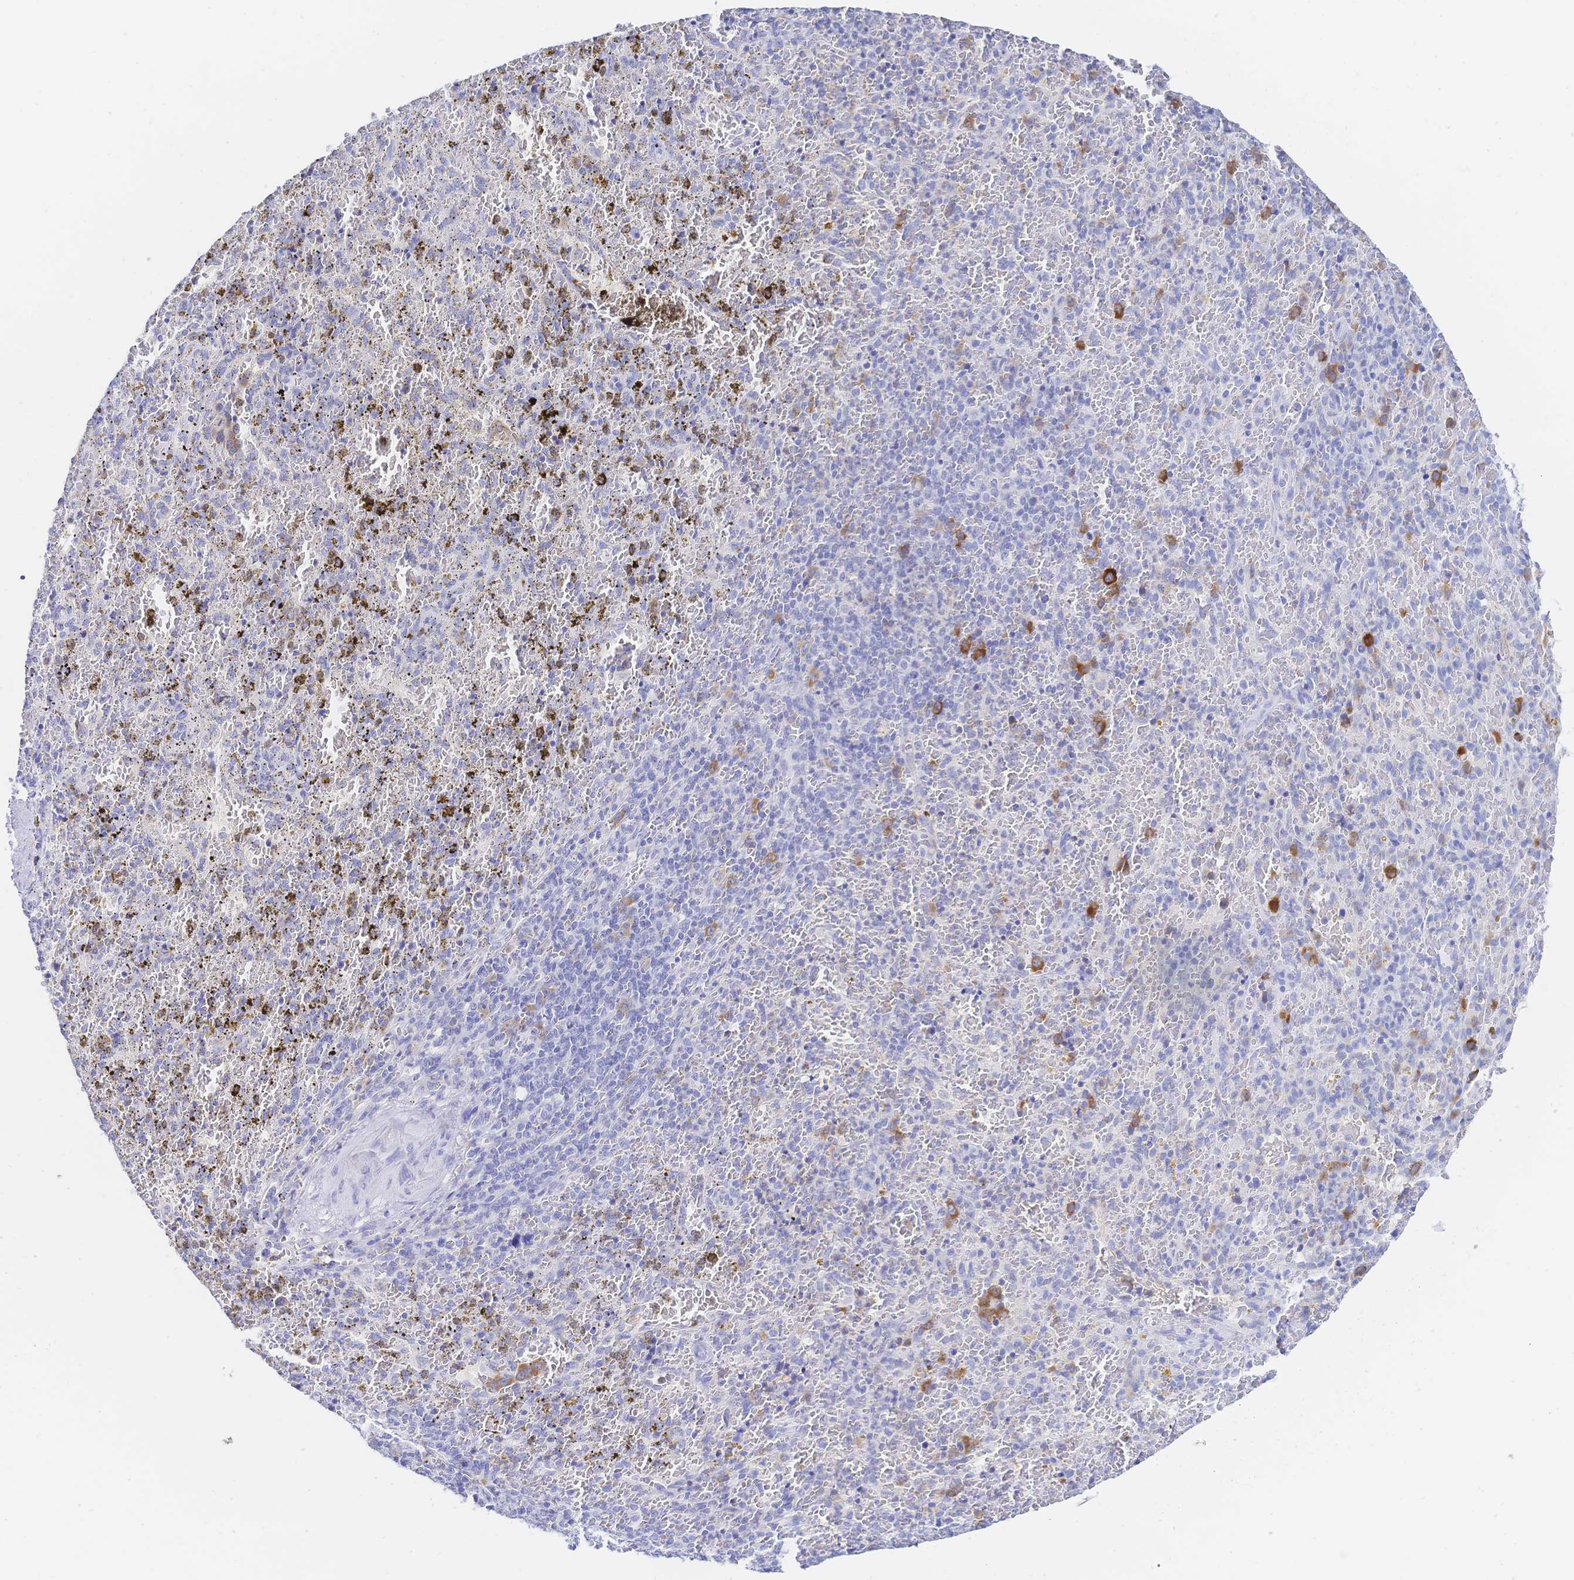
{"staining": {"intensity": "negative", "quantity": "none", "location": "none"}, "tissue": "spleen", "cell_type": "Cells in red pulp", "image_type": "normal", "snomed": [{"axis": "morphology", "description": "Normal tissue, NOS"}, {"axis": "topography", "description": "Spleen"}], "caption": "Protein analysis of unremarkable spleen shows no significant expression in cells in red pulp.", "gene": "RRM1", "patient": {"sex": "female", "age": 50}}